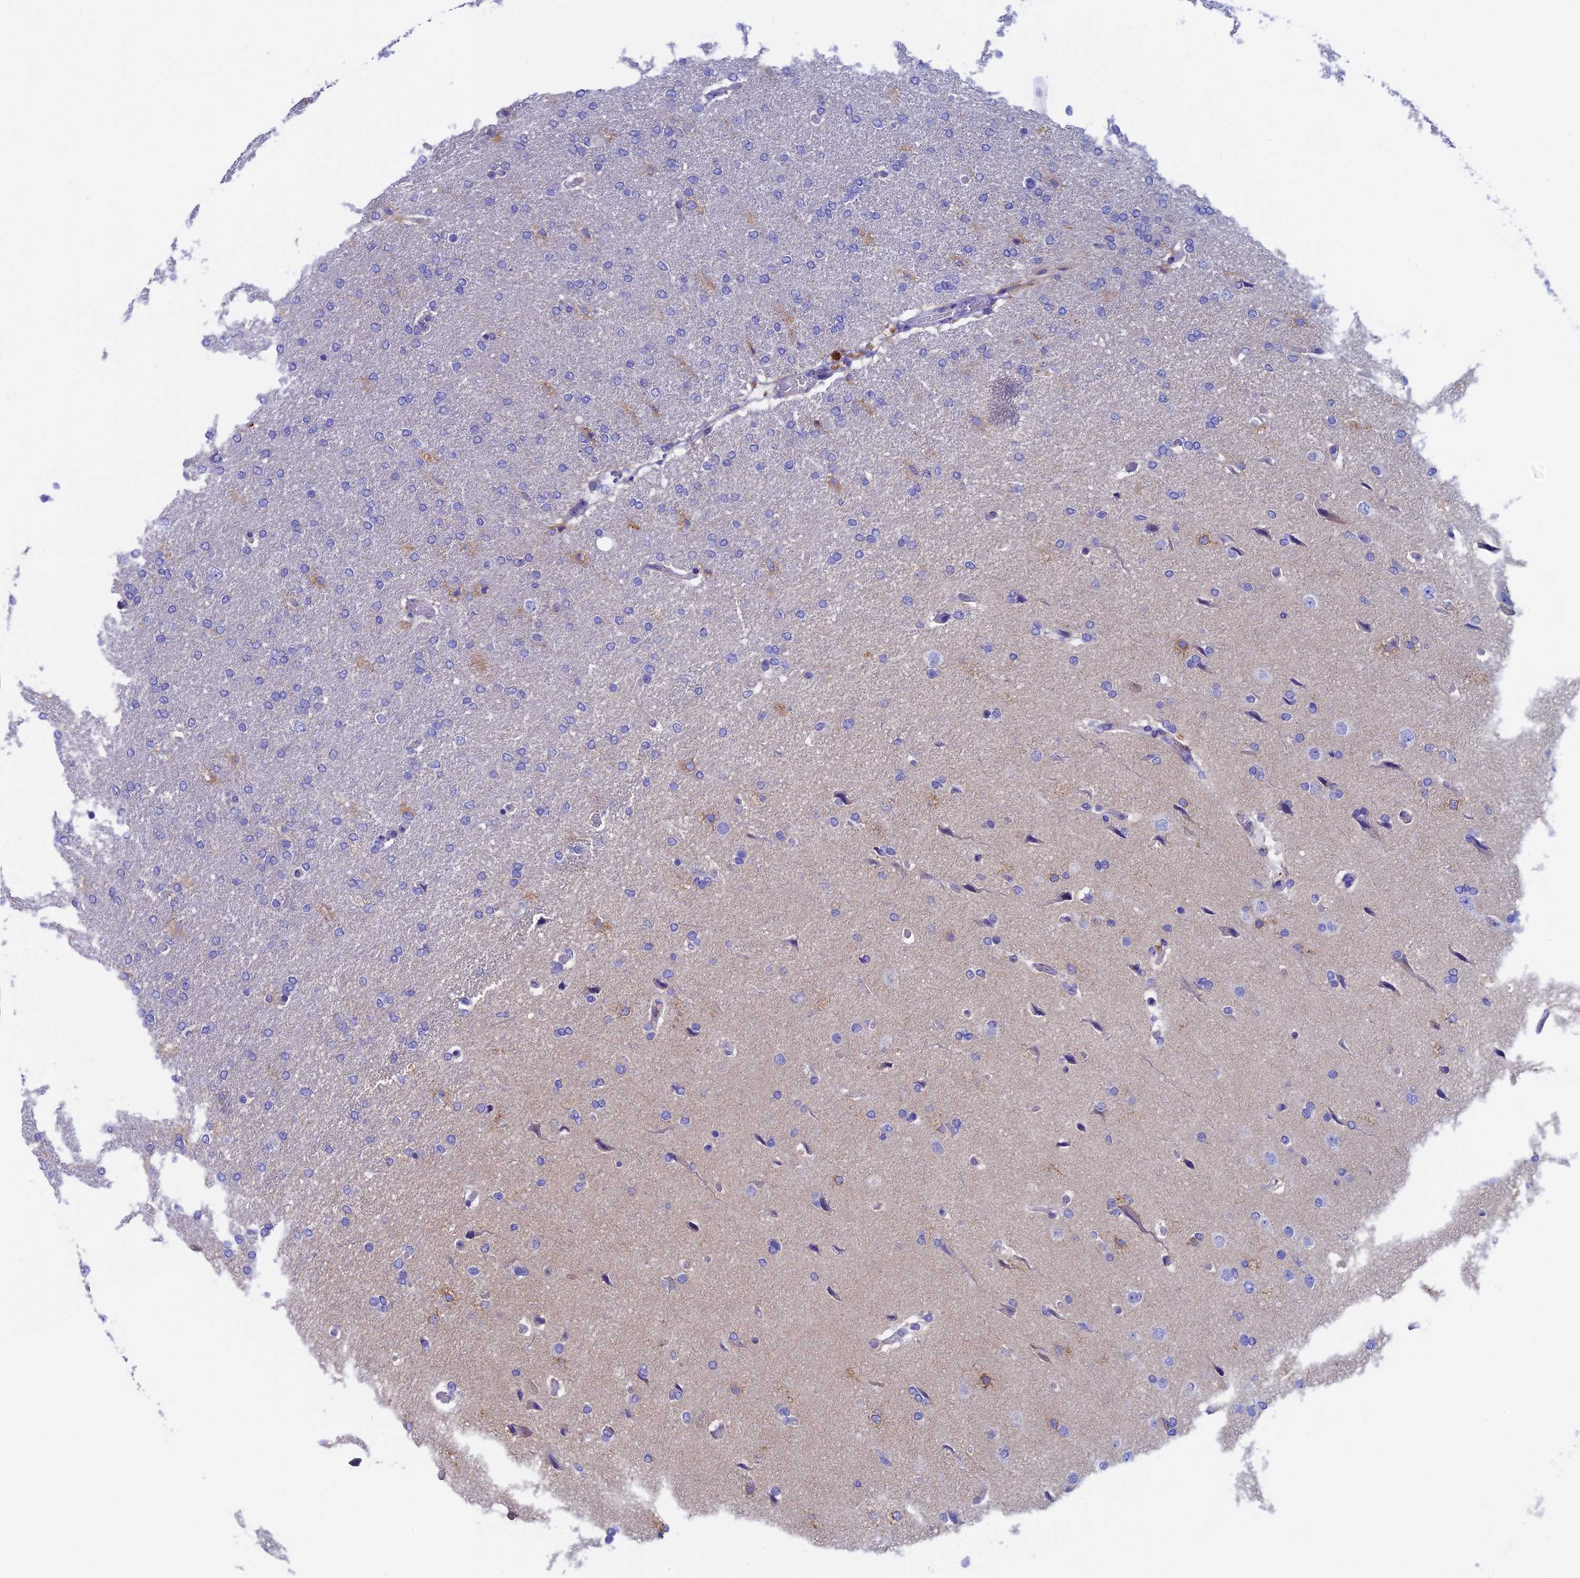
{"staining": {"intensity": "negative", "quantity": "none", "location": "none"}, "tissue": "glioma", "cell_type": "Tumor cells", "image_type": "cancer", "snomed": [{"axis": "morphology", "description": "Glioma, malignant, High grade"}, {"axis": "topography", "description": "Brain"}], "caption": "Histopathology image shows no significant protein staining in tumor cells of malignant glioma (high-grade).", "gene": "SEPTIN1", "patient": {"sex": "male", "age": 72}}